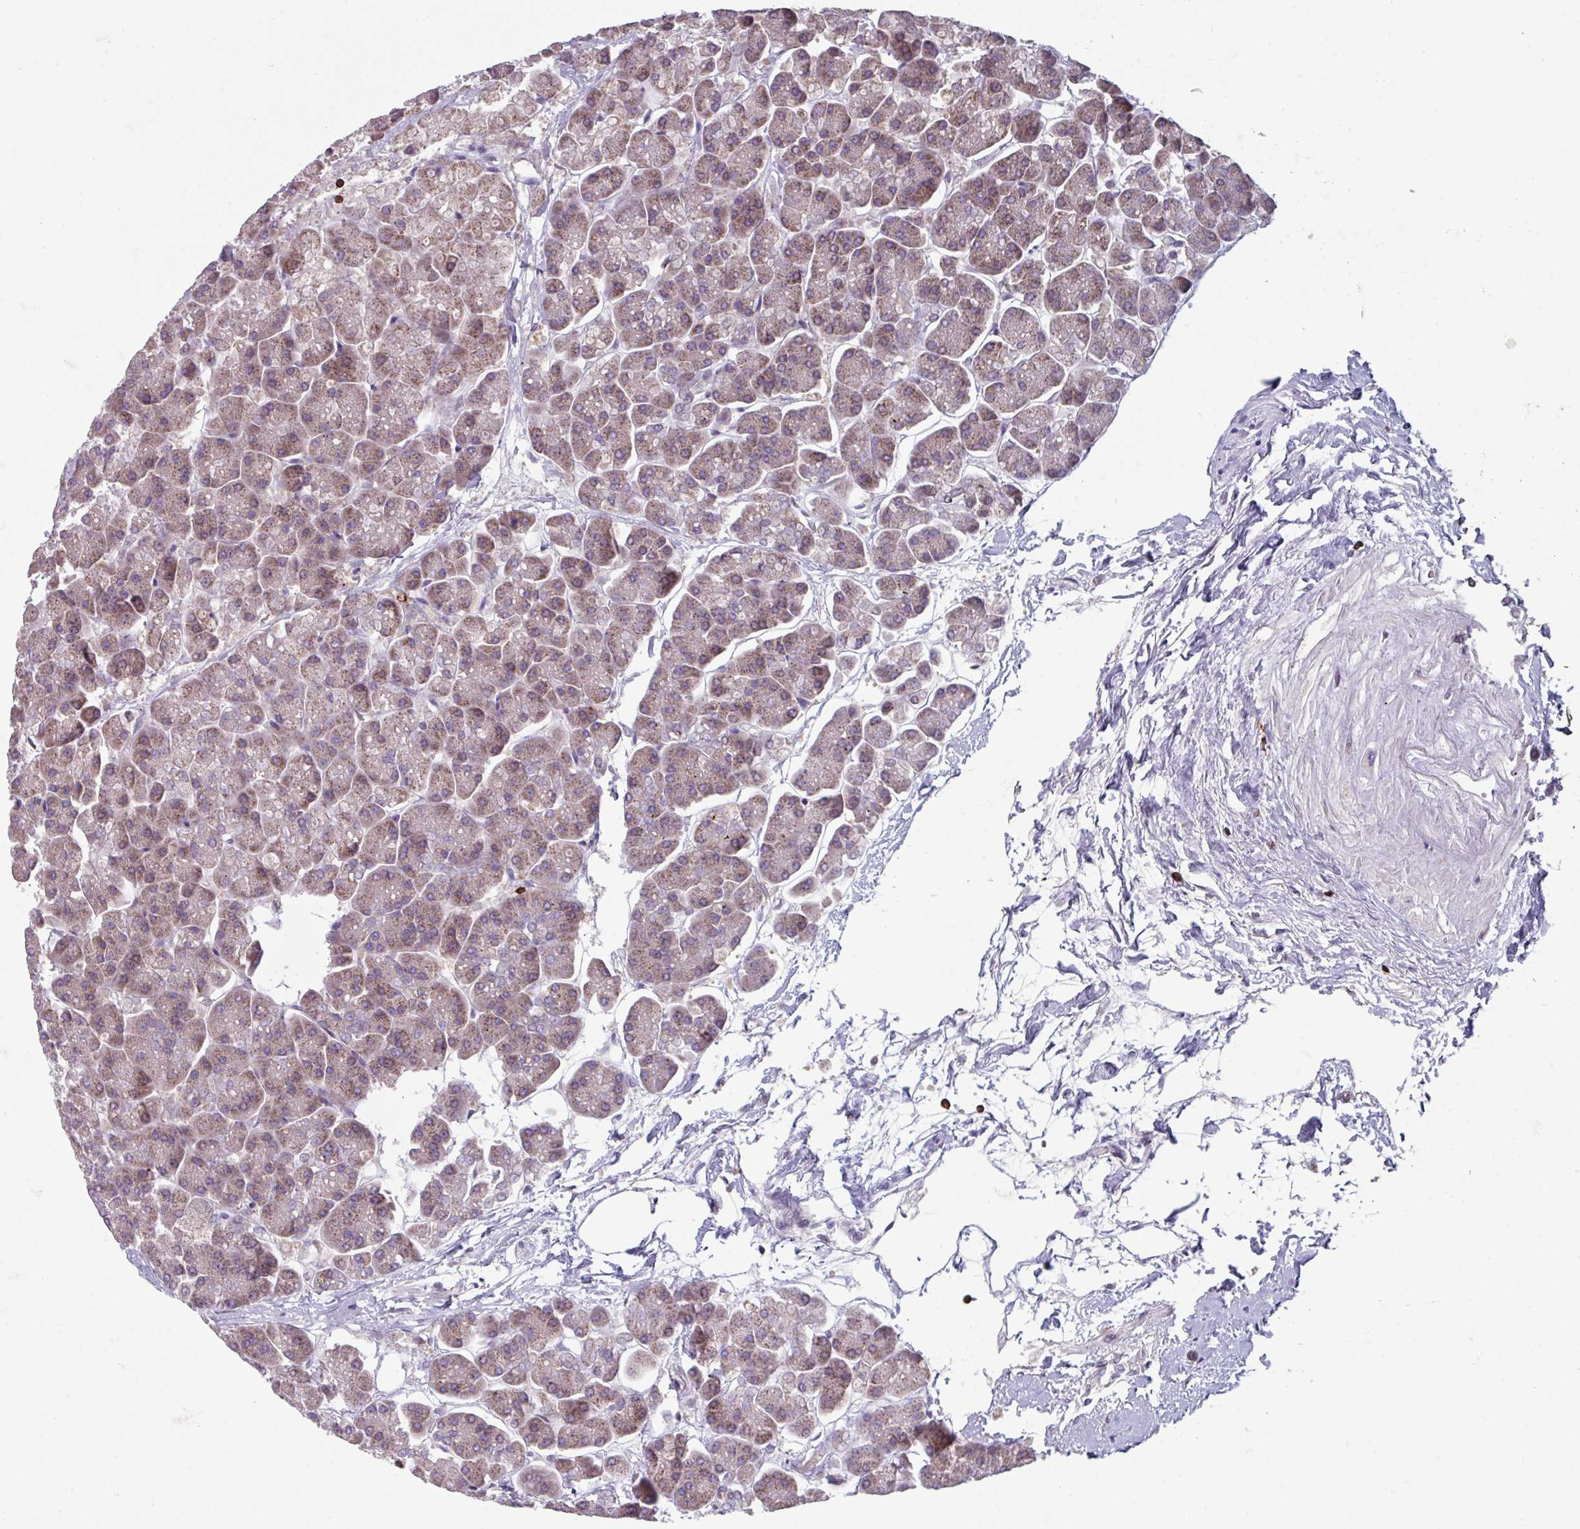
{"staining": {"intensity": "moderate", "quantity": "25%-75%", "location": "cytoplasmic/membranous"}, "tissue": "pancreas", "cell_type": "Exocrine glandular cells", "image_type": "normal", "snomed": [{"axis": "morphology", "description": "Normal tissue, NOS"}, {"axis": "topography", "description": "Pancreas"}, {"axis": "topography", "description": "Peripheral nerve tissue"}], "caption": "DAB (3,3'-diaminobenzidine) immunohistochemical staining of normal human pancreas reveals moderate cytoplasmic/membranous protein expression in approximately 25%-75% of exocrine glandular cells. The staining was performed using DAB (3,3'-diaminobenzidine) to visualize the protein expression in brown, while the nuclei were stained in blue with hematoxylin (Magnification: 20x).", "gene": "NEDD9", "patient": {"sex": "male", "age": 54}}